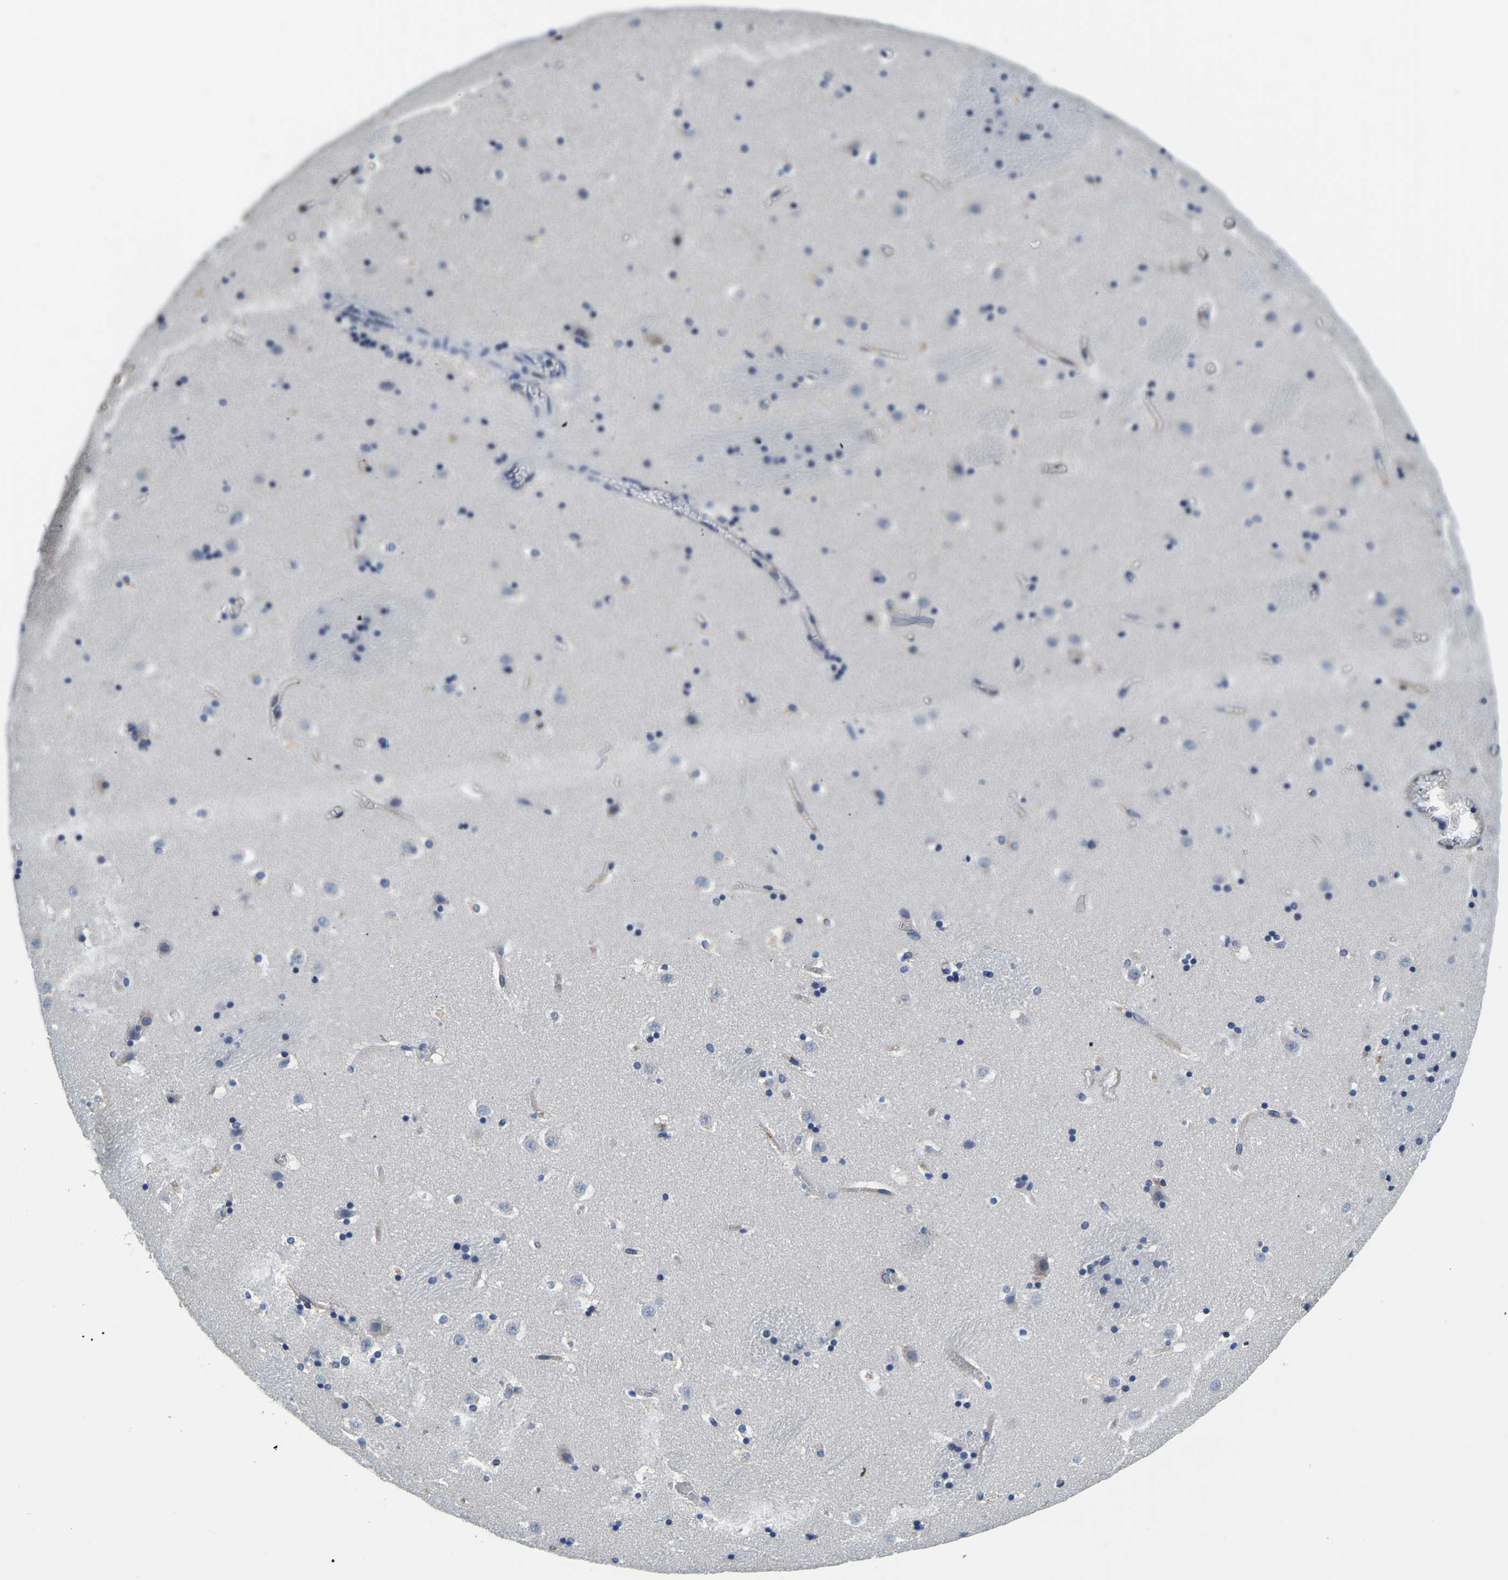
{"staining": {"intensity": "moderate", "quantity": "<25%", "location": "cytoplasmic/membranous"}, "tissue": "caudate", "cell_type": "Glial cells", "image_type": "normal", "snomed": [{"axis": "morphology", "description": "Normal tissue, NOS"}, {"axis": "topography", "description": "Lateral ventricle wall"}], "caption": "IHC photomicrograph of unremarkable caudate stained for a protein (brown), which shows low levels of moderate cytoplasmic/membranous expression in approximately <25% of glial cells.", "gene": "ITGA2", "patient": {"sex": "male", "age": 45}}